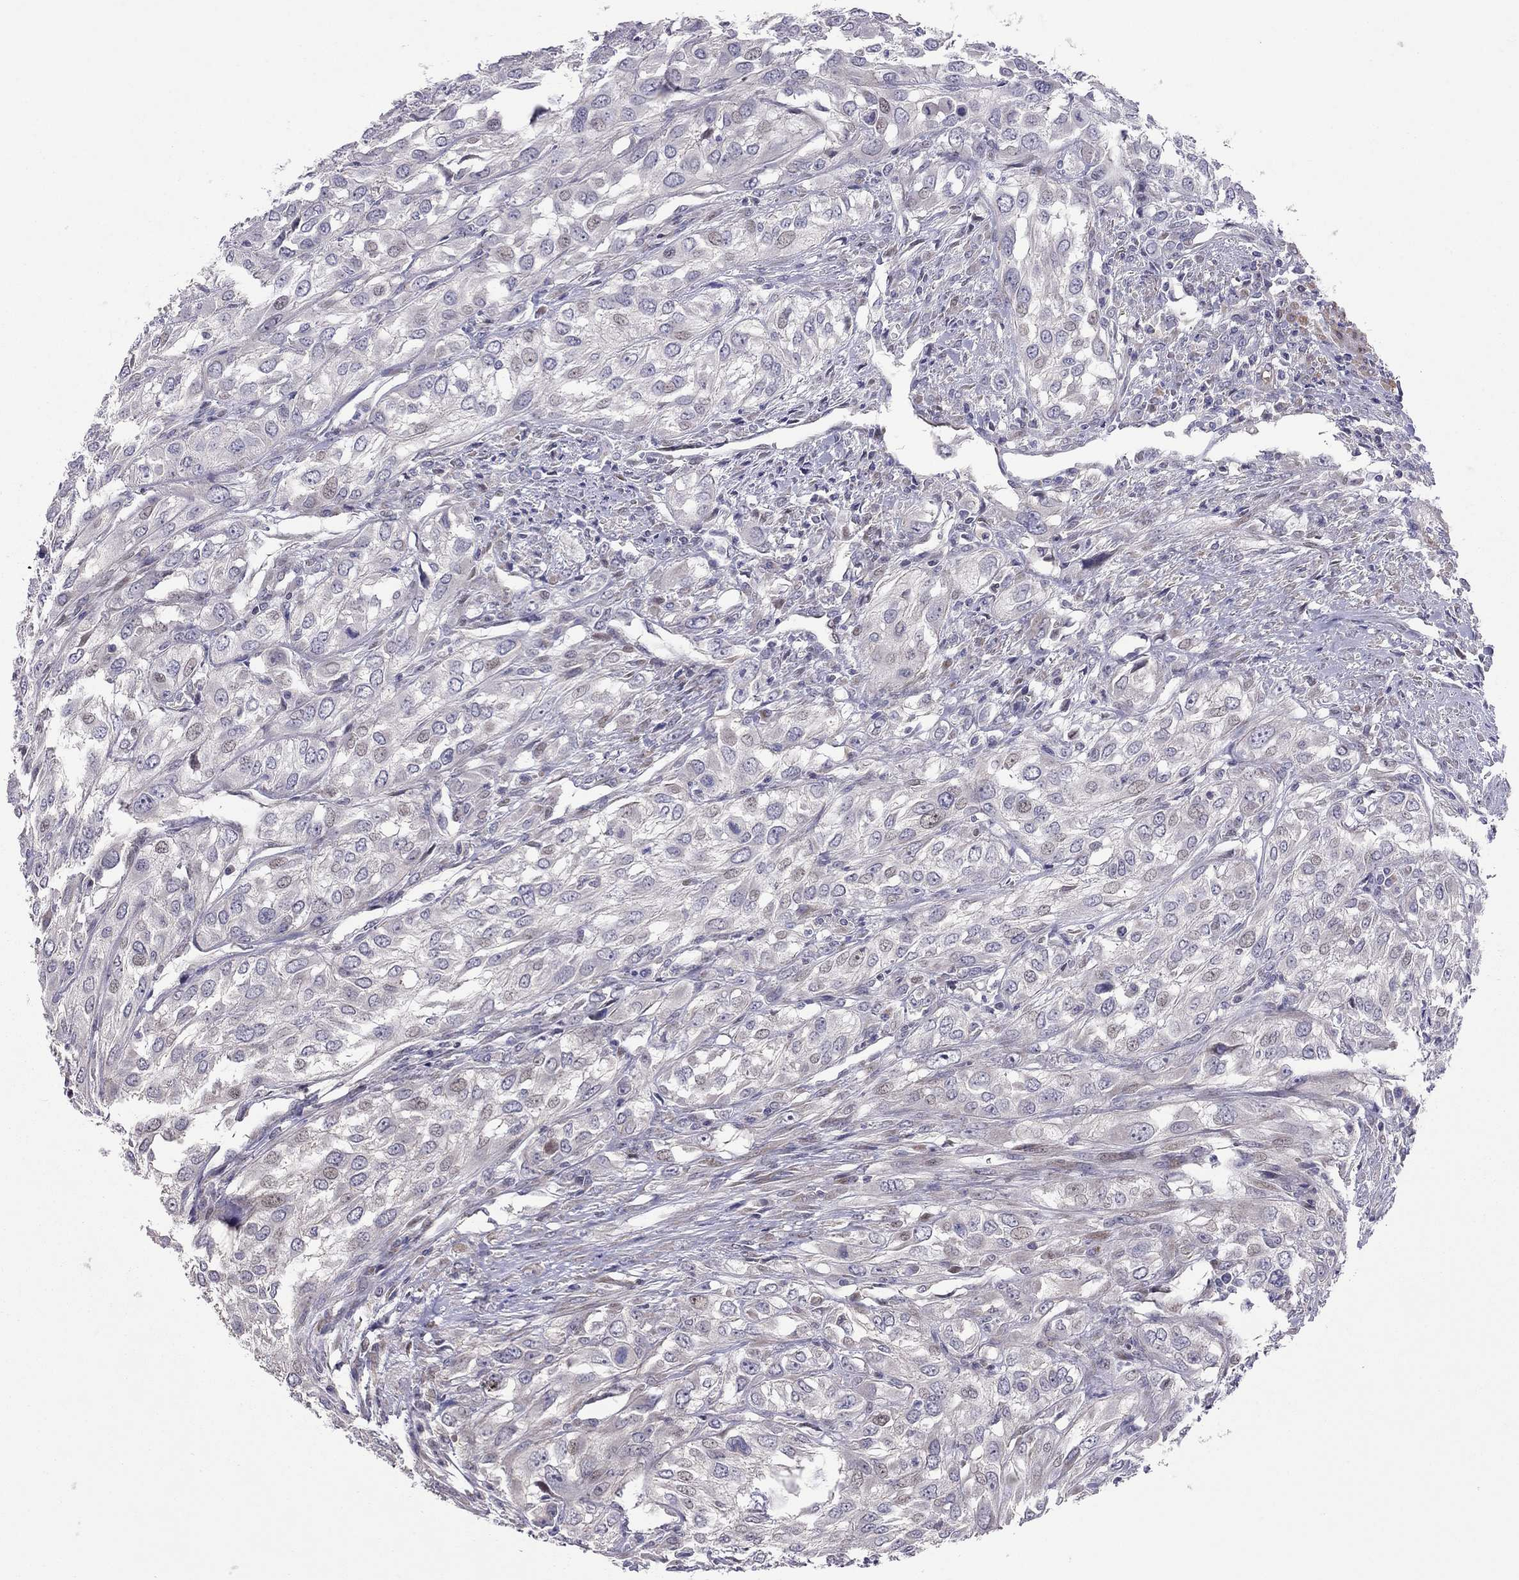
{"staining": {"intensity": "weak", "quantity": "<25%", "location": "nuclear"}, "tissue": "urothelial cancer", "cell_type": "Tumor cells", "image_type": "cancer", "snomed": [{"axis": "morphology", "description": "Urothelial carcinoma, High grade"}, {"axis": "topography", "description": "Urinary bladder"}], "caption": "Immunohistochemical staining of human urothelial cancer displays no significant staining in tumor cells.", "gene": "SYTL2", "patient": {"sex": "male", "age": 67}}